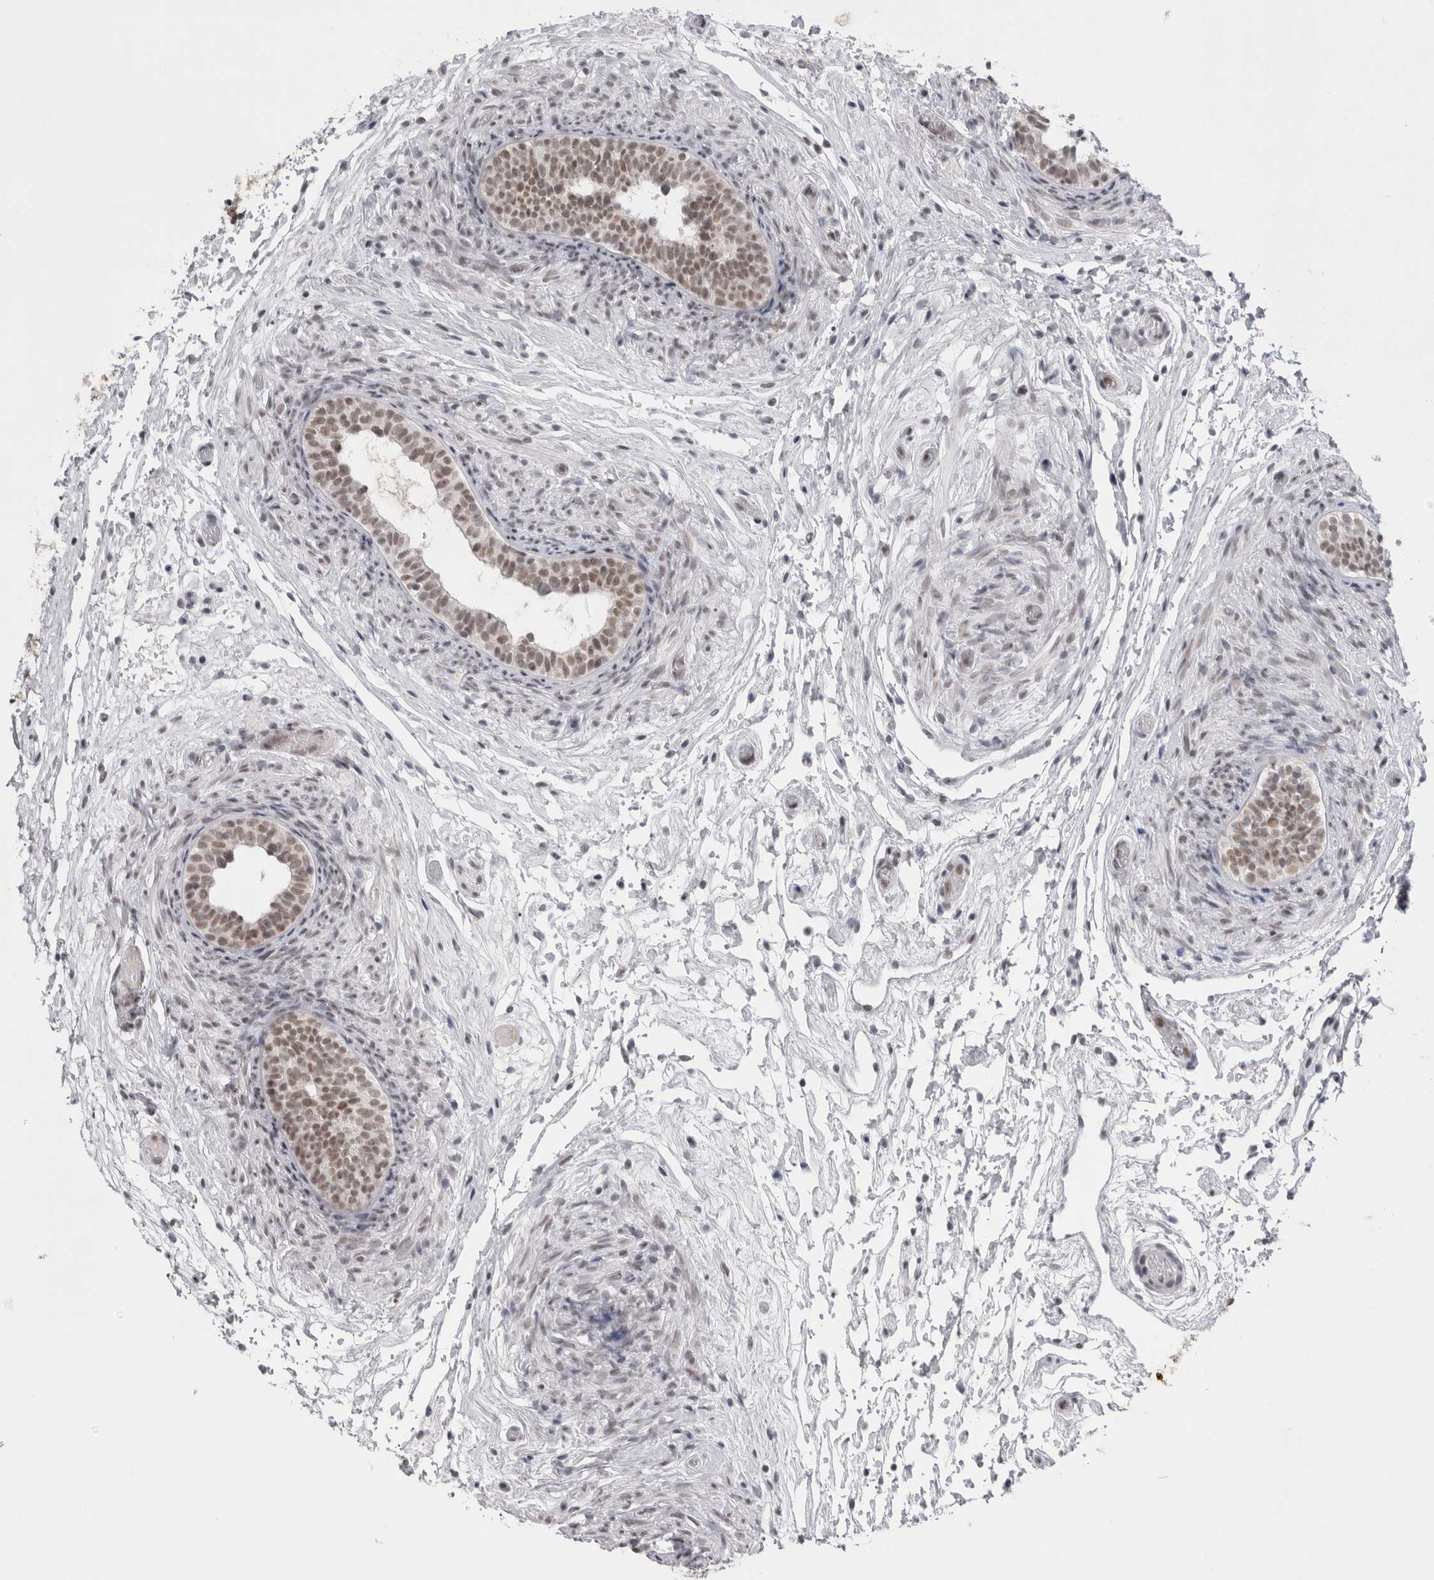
{"staining": {"intensity": "moderate", "quantity": ">75%", "location": "cytoplasmic/membranous,nuclear"}, "tissue": "epididymis", "cell_type": "Glandular cells", "image_type": "normal", "snomed": [{"axis": "morphology", "description": "Normal tissue, NOS"}, {"axis": "topography", "description": "Epididymis"}], "caption": "Immunohistochemical staining of benign human epididymis reveals medium levels of moderate cytoplasmic/membranous,nuclear positivity in about >75% of glandular cells. The staining is performed using DAB (3,3'-diaminobenzidine) brown chromogen to label protein expression. The nuclei are counter-stained blue using hematoxylin.", "gene": "PSMB2", "patient": {"sex": "male", "age": 5}}